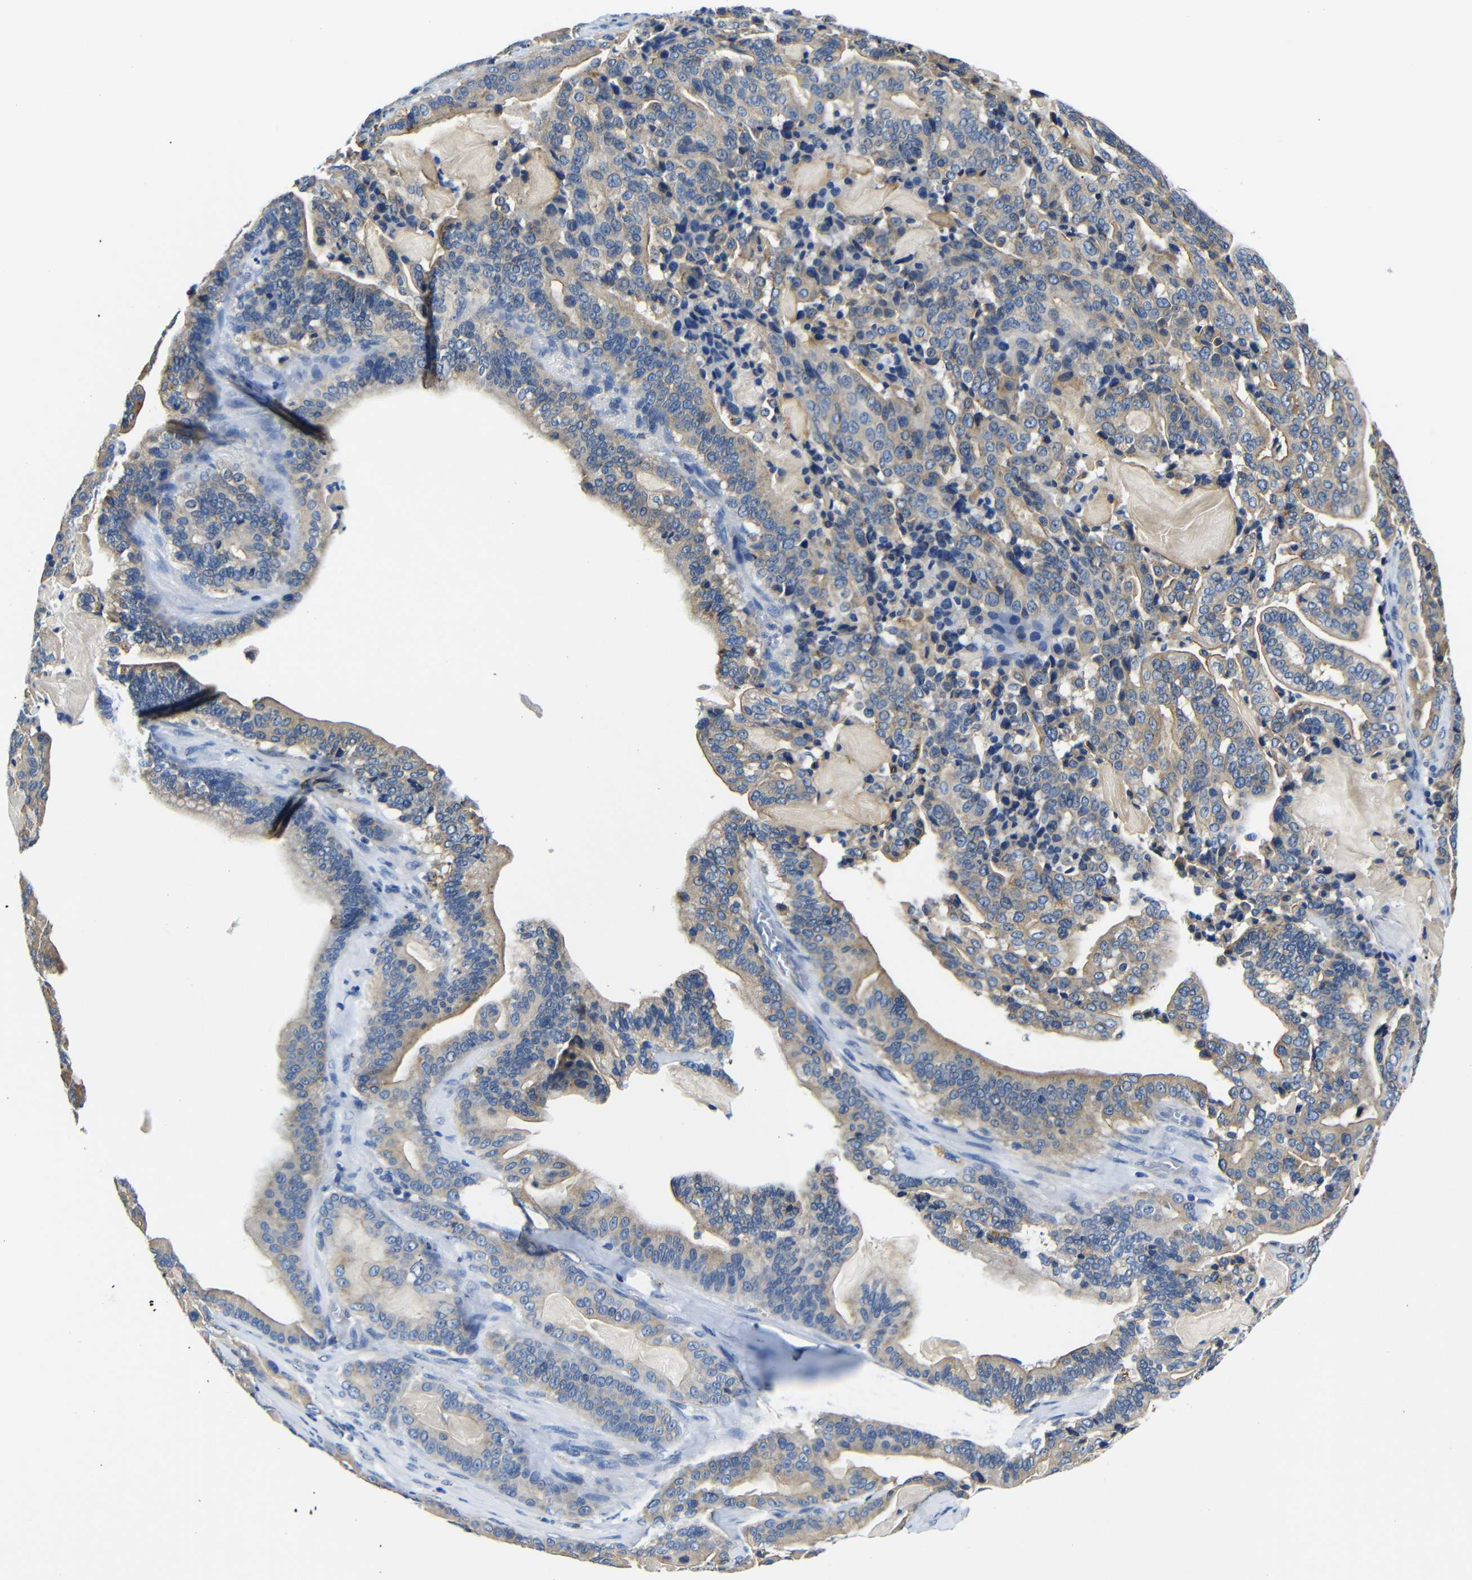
{"staining": {"intensity": "moderate", "quantity": "25%-75%", "location": "cytoplasmic/membranous"}, "tissue": "pancreatic cancer", "cell_type": "Tumor cells", "image_type": "cancer", "snomed": [{"axis": "morphology", "description": "Adenocarcinoma, NOS"}, {"axis": "topography", "description": "Pancreas"}], "caption": "A photomicrograph of human pancreatic adenocarcinoma stained for a protein shows moderate cytoplasmic/membranous brown staining in tumor cells.", "gene": "GIMAP2", "patient": {"sex": "male", "age": 63}}